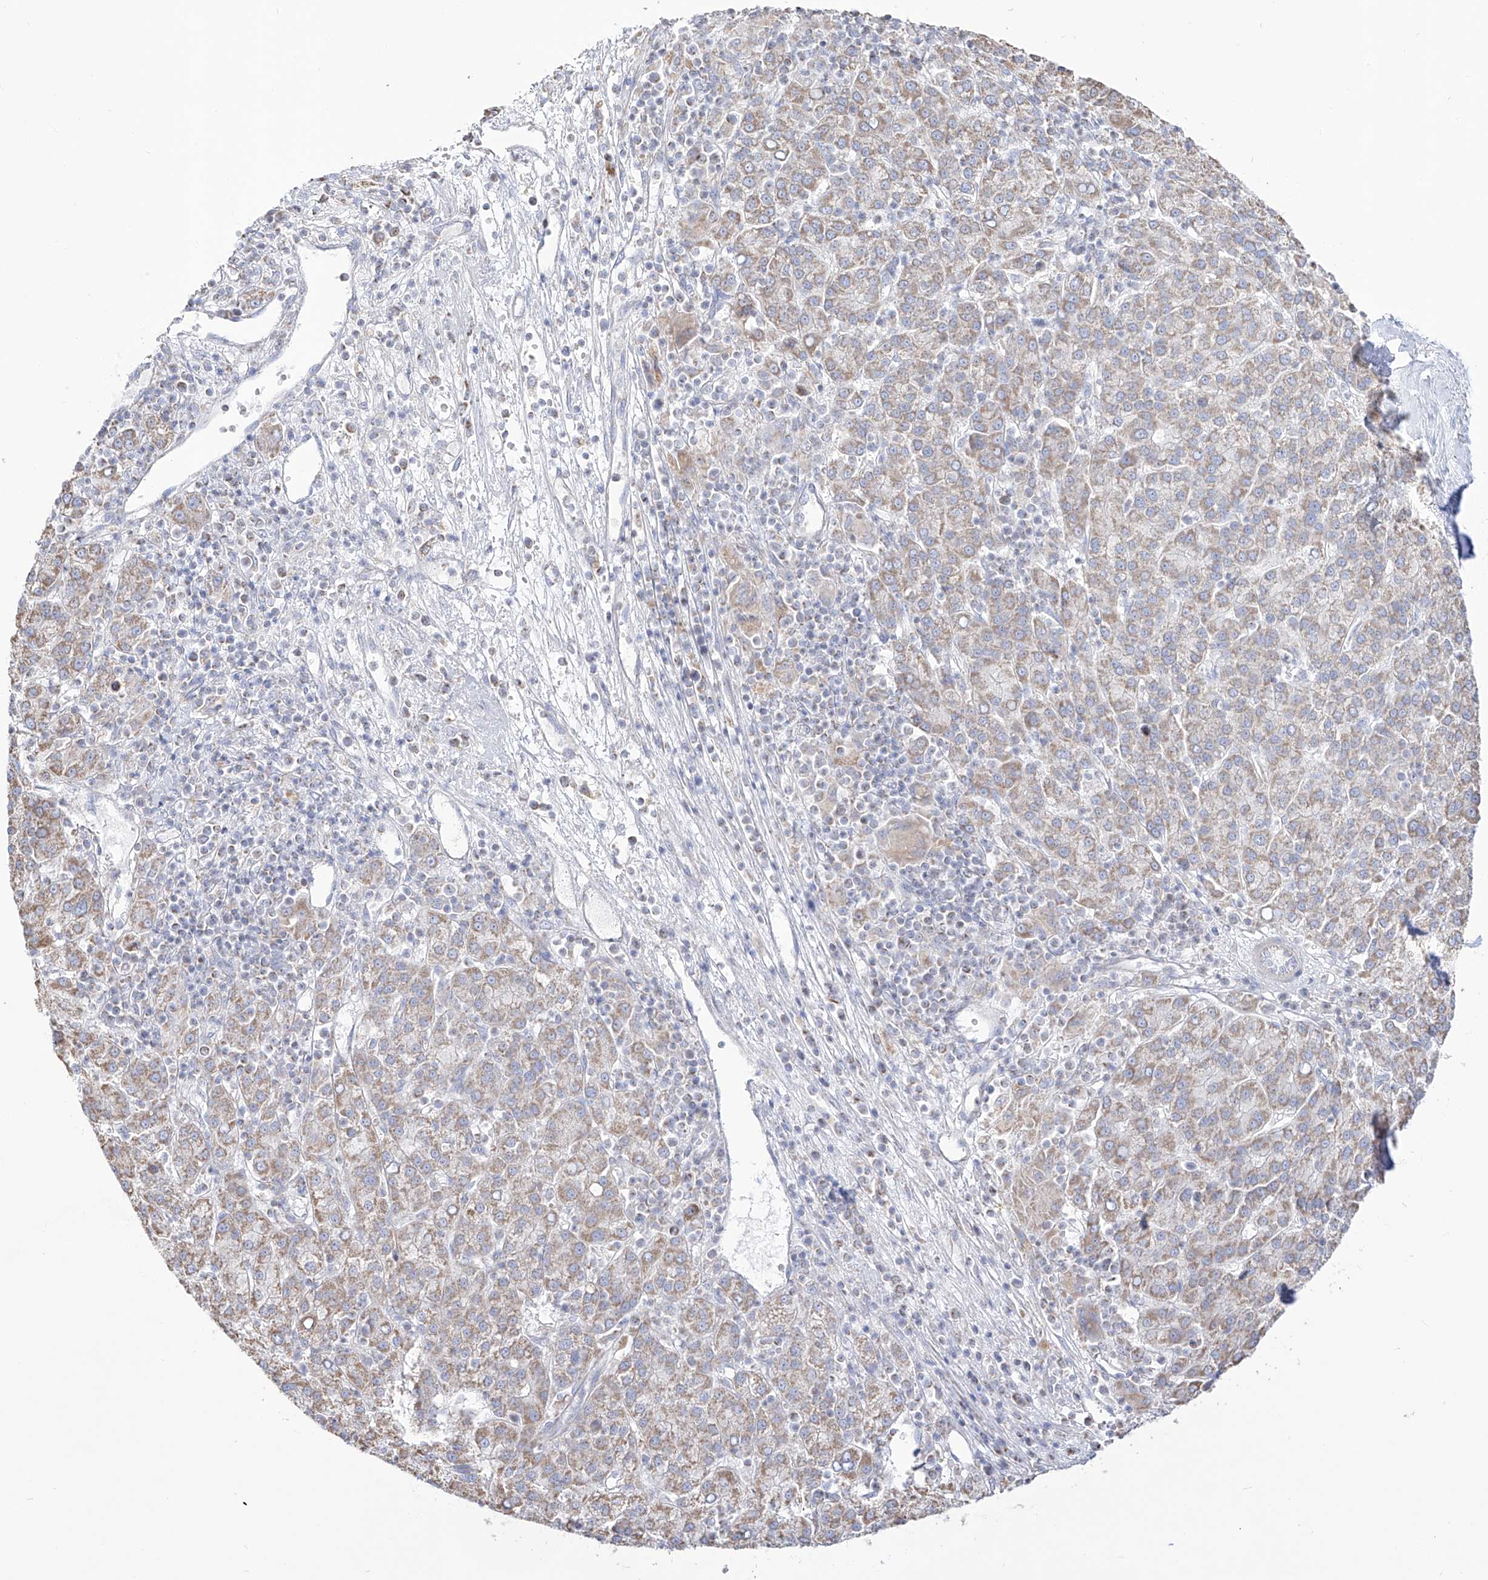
{"staining": {"intensity": "weak", "quantity": ">75%", "location": "cytoplasmic/membranous"}, "tissue": "liver cancer", "cell_type": "Tumor cells", "image_type": "cancer", "snomed": [{"axis": "morphology", "description": "Carcinoma, Hepatocellular, NOS"}, {"axis": "topography", "description": "Liver"}], "caption": "Weak cytoplasmic/membranous expression is appreciated in about >75% of tumor cells in hepatocellular carcinoma (liver).", "gene": "RCHY1", "patient": {"sex": "female", "age": 58}}